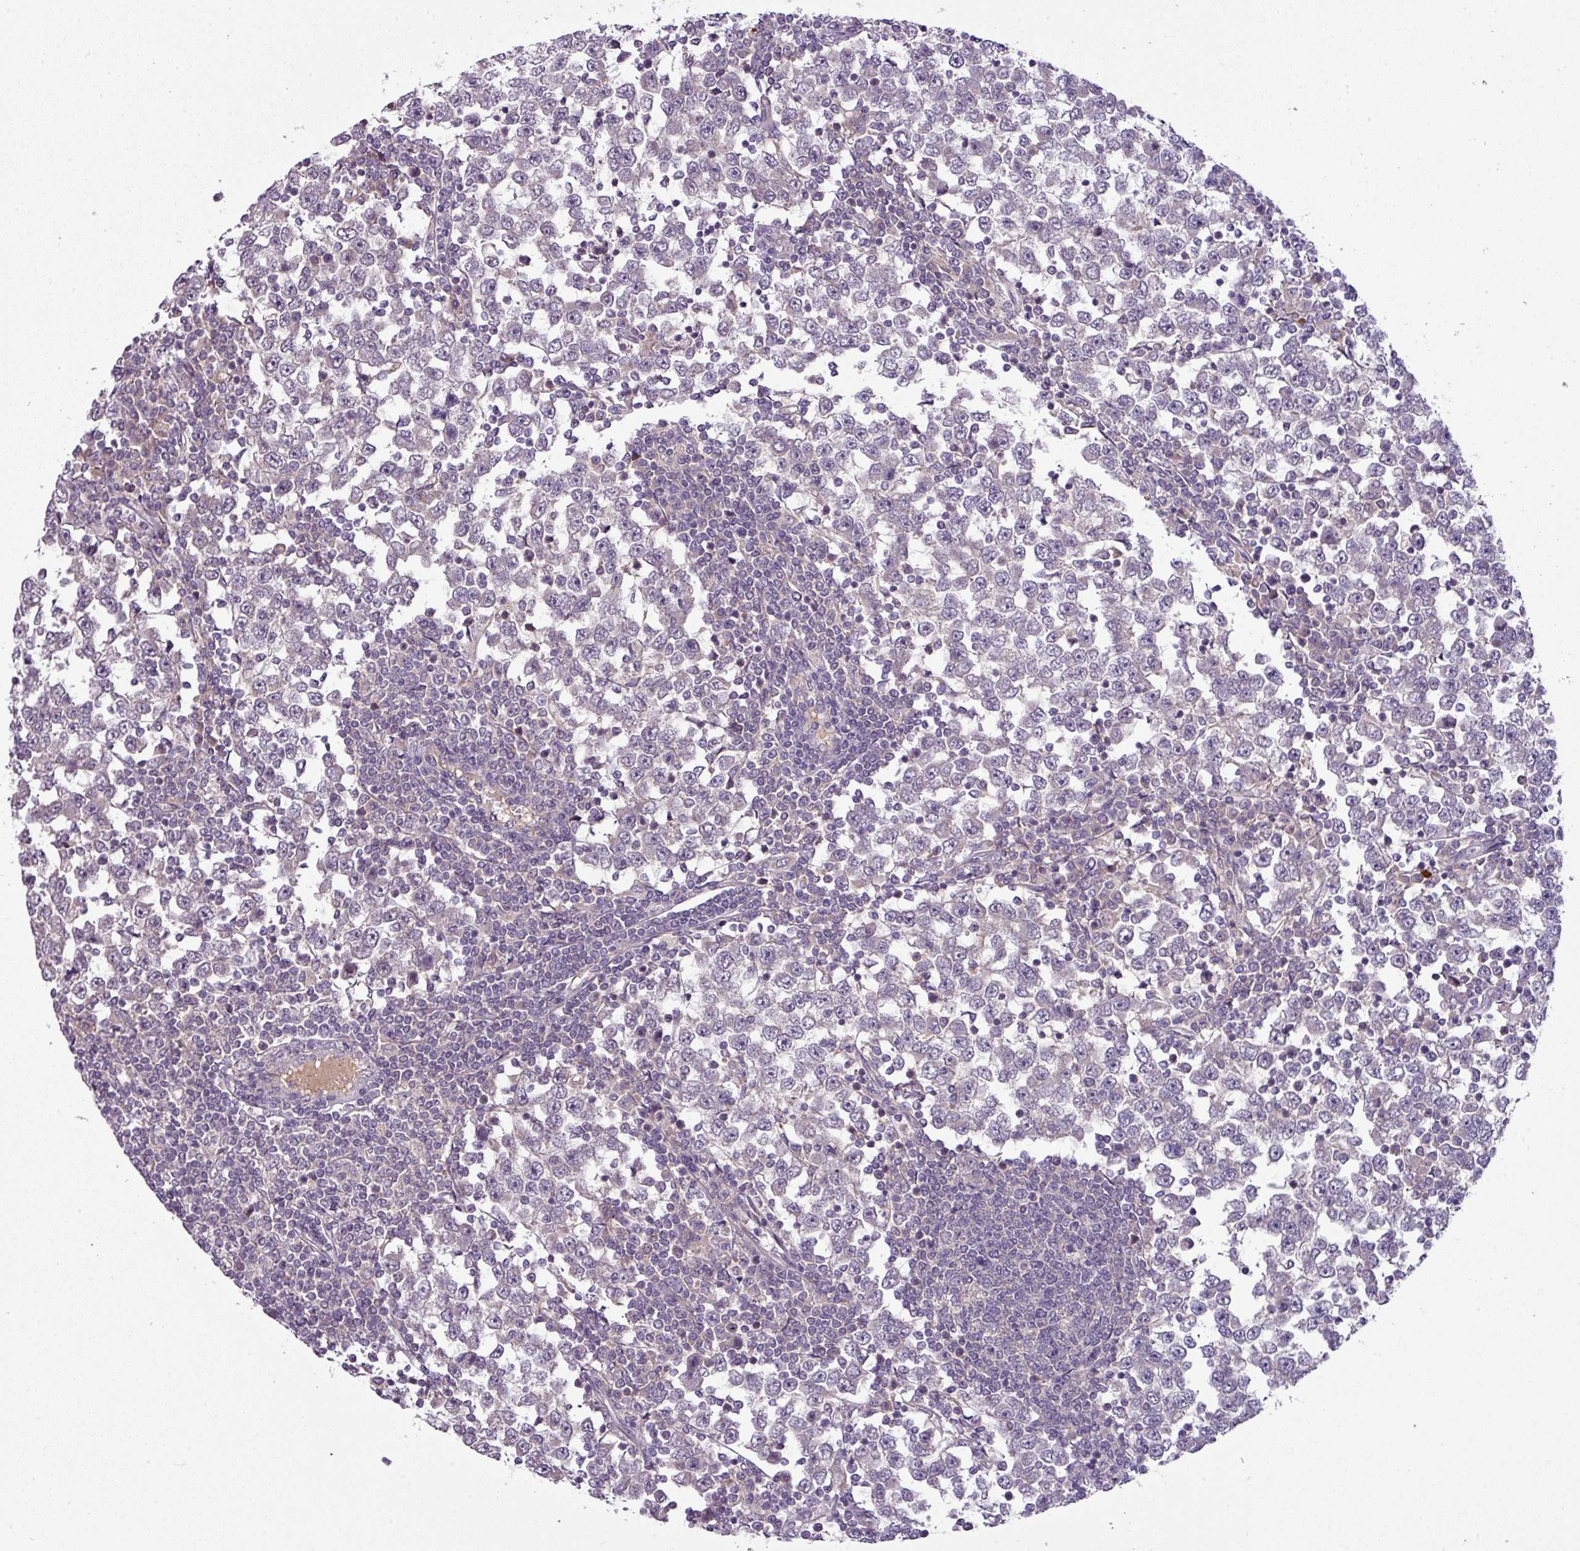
{"staining": {"intensity": "negative", "quantity": "none", "location": "none"}, "tissue": "testis cancer", "cell_type": "Tumor cells", "image_type": "cancer", "snomed": [{"axis": "morphology", "description": "Seminoma, NOS"}, {"axis": "topography", "description": "Testis"}], "caption": "IHC photomicrograph of seminoma (testis) stained for a protein (brown), which displays no expression in tumor cells.", "gene": "ZNF35", "patient": {"sex": "male", "age": 65}}